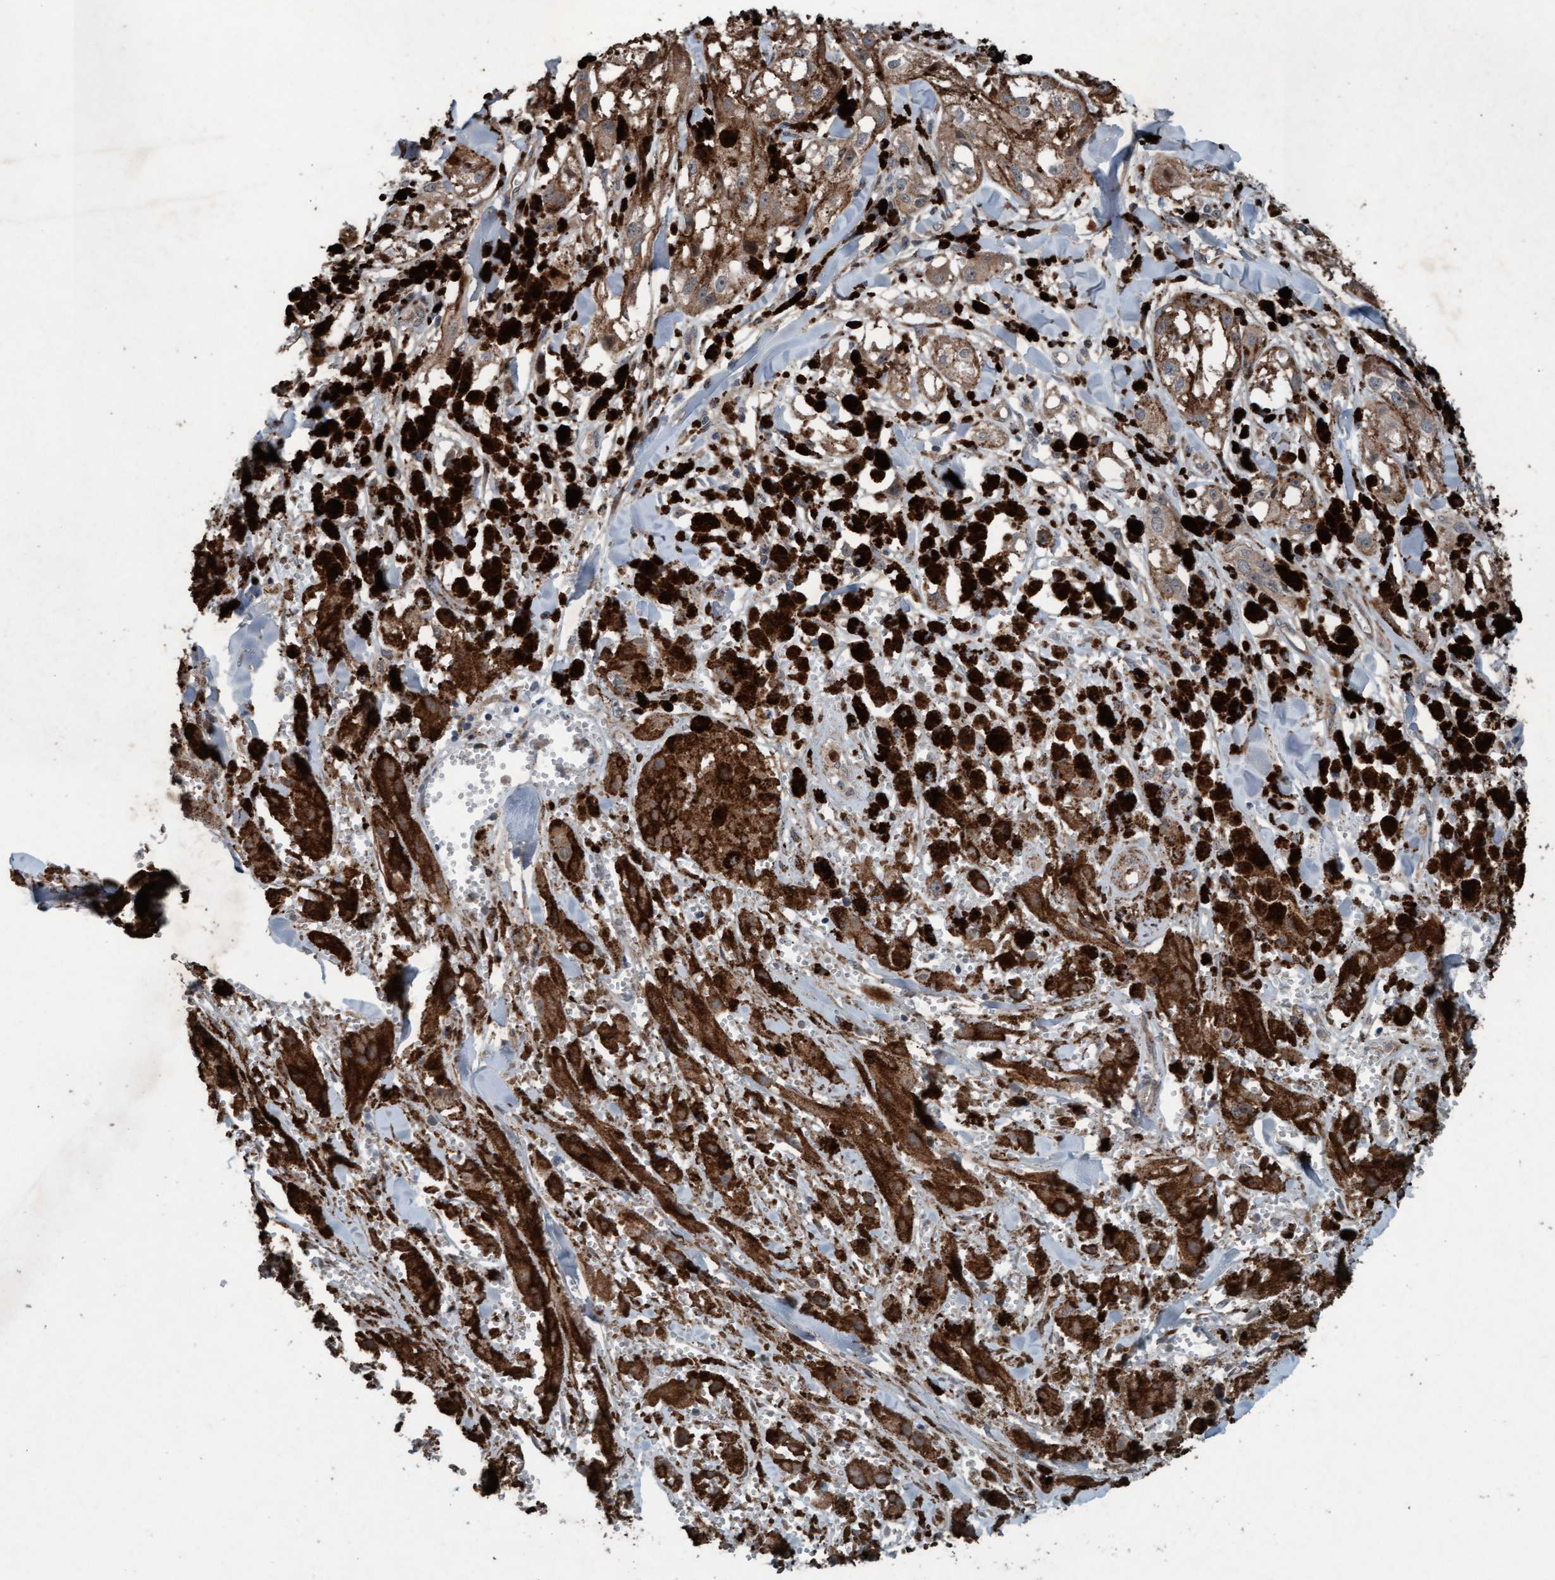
{"staining": {"intensity": "weak", "quantity": ">75%", "location": "cytoplasmic/membranous"}, "tissue": "melanoma", "cell_type": "Tumor cells", "image_type": "cancer", "snomed": [{"axis": "morphology", "description": "Malignant melanoma, NOS"}, {"axis": "topography", "description": "Skin"}], "caption": "High-power microscopy captured an IHC photomicrograph of malignant melanoma, revealing weak cytoplasmic/membranous expression in approximately >75% of tumor cells.", "gene": "PLXNB2", "patient": {"sex": "male", "age": 88}}